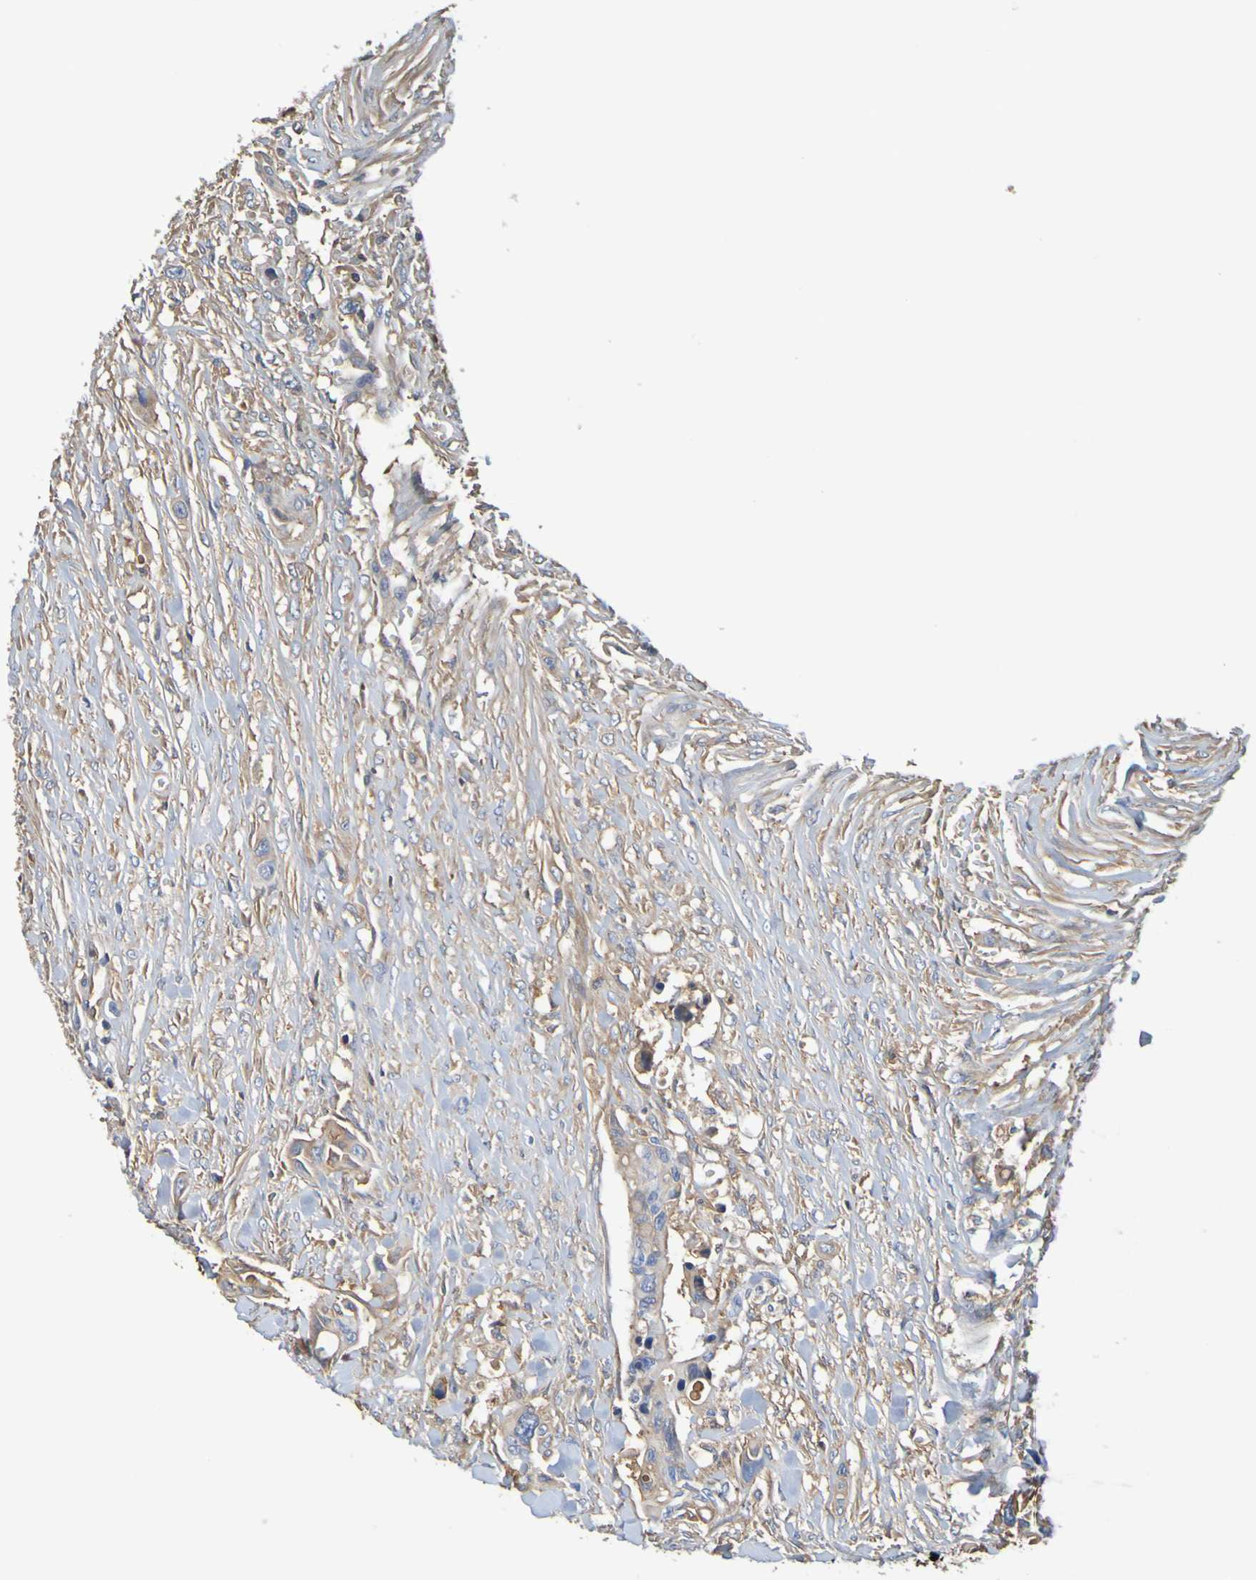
{"staining": {"intensity": "moderate", "quantity": ">75%", "location": "cytoplasmic/membranous"}, "tissue": "colorectal cancer", "cell_type": "Tumor cells", "image_type": "cancer", "snomed": [{"axis": "morphology", "description": "Adenocarcinoma, NOS"}, {"axis": "topography", "description": "Colon"}], "caption": "A brown stain shows moderate cytoplasmic/membranous positivity of a protein in human colorectal cancer tumor cells.", "gene": "GAB3", "patient": {"sex": "female", "age": 57}}